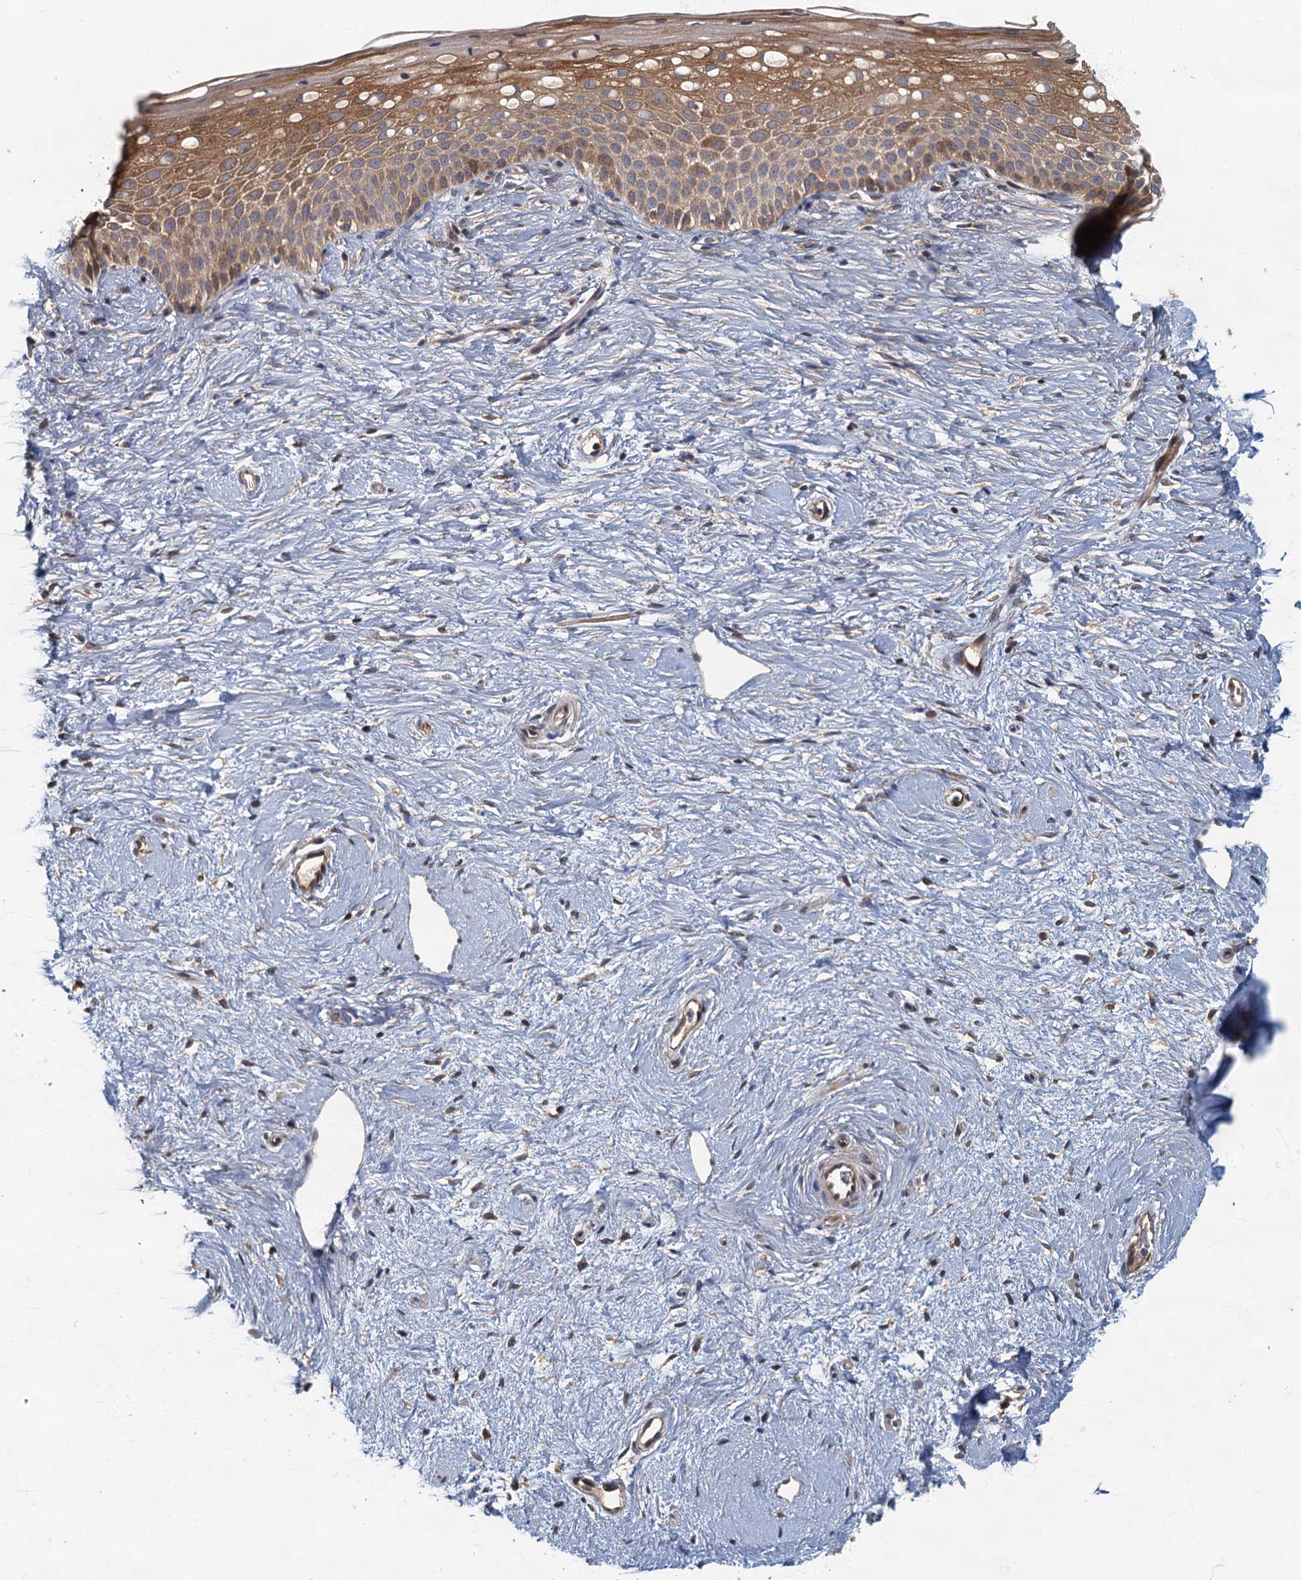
{"staining": {"intensity": "moderate", "quantity": ">75%", "location": "cytoplasmic/membranous"}, "tissue": "cervix", "cell_type": "Glandular cells", "image_type": "normal", "snomed": [{"axis": "morphology", "description": "Normal tissue, NOS"}, {"axis": "topography", "description": "Cervix"}], "caption": "Glandular cells exhibit moderate cytoplasmic/membranous staining in approximately >75% of cells in unremarkable cervix.", "gene": "CKAP2L", "patient": {"sex": "female", "age": 57}}